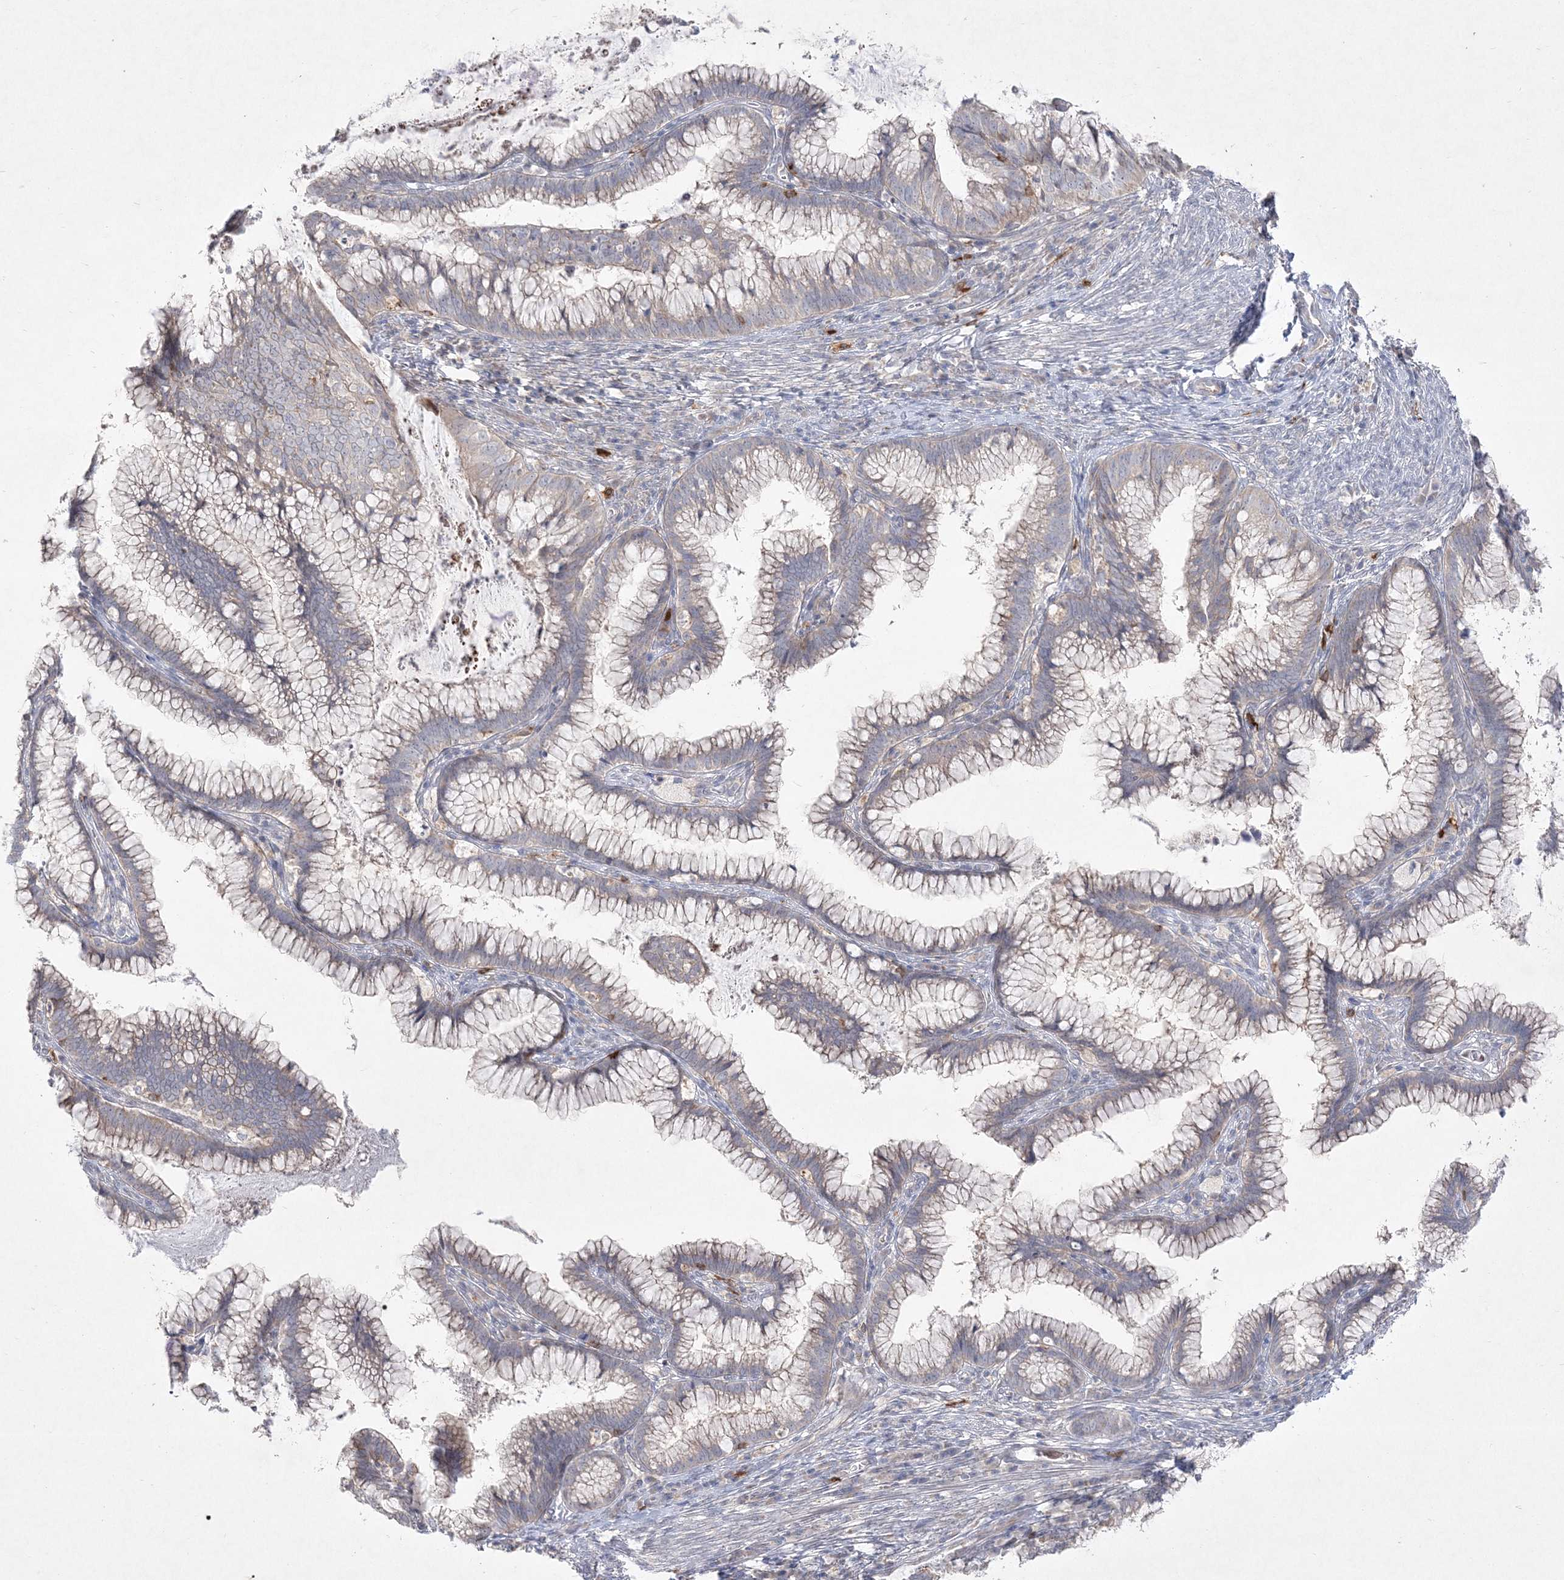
{"staining": {"intensity": "weak", "quantity": "25%-75%", "location": "cytoplasmic/membranous"}, "tissue": "cervical cancer", "cell_type": "Tumor cells", "image_type": "cancer", "snomed": [{"axis": "morphology", "description": "Adenocarcinoma, NOS"}, {"axis": "topography", "description": "Cervix"}], "caption": "Immunohistochemistry (IHC) staining of cervical cancer, which displays low levels of weak cytoplasmic/membranous expression in about 25%-75% of tumor cells indicating weak cytoplasmic/membranous protein expression. The staining was performed using DAB (3,3'-diaminobenzidine) (brown) for protein detection and nuclei were counterstained in hematoxylin (blue).", "gene": "CLNK", "patient": {"sex": "female", "age": 36}}